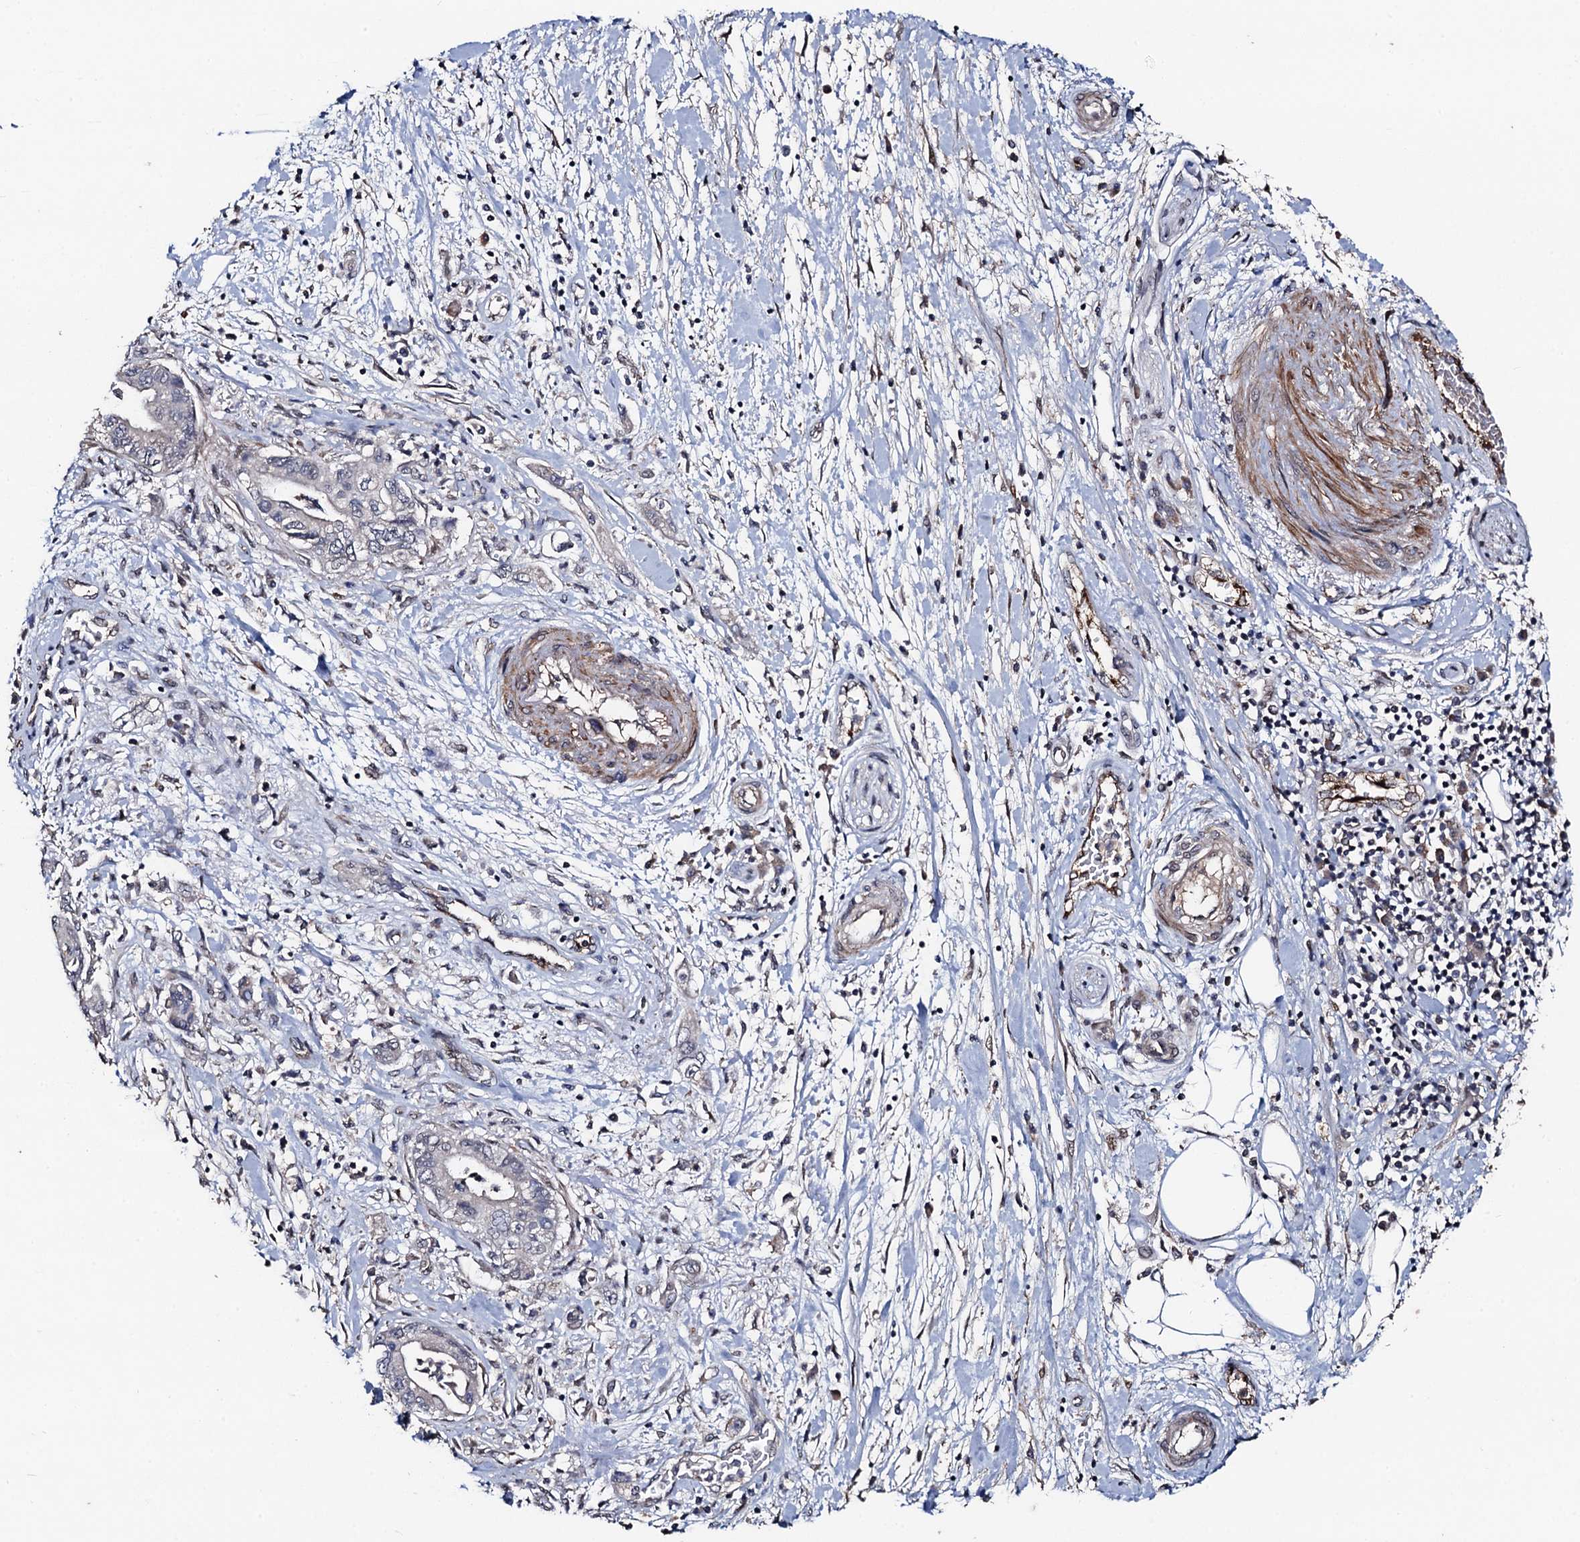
{"staining": {"intensity": "negative", "quantity": "none", "location": "none"}, "tissue": "pancreatic cancer", "cell_type": "Tumor cells", "image_type": "cancer", "snomed": [{"axis": "morphology", "description": "Adenocarcinoma, NOS"}, {"axis": "topography", "description": "Pancreas"}], "caption": "Tumor cells show no significant protein expression in adenocarcinoma (pancreatic).", "gene": "PPTC7", "patient": {"sex": "female", "age": 73}}